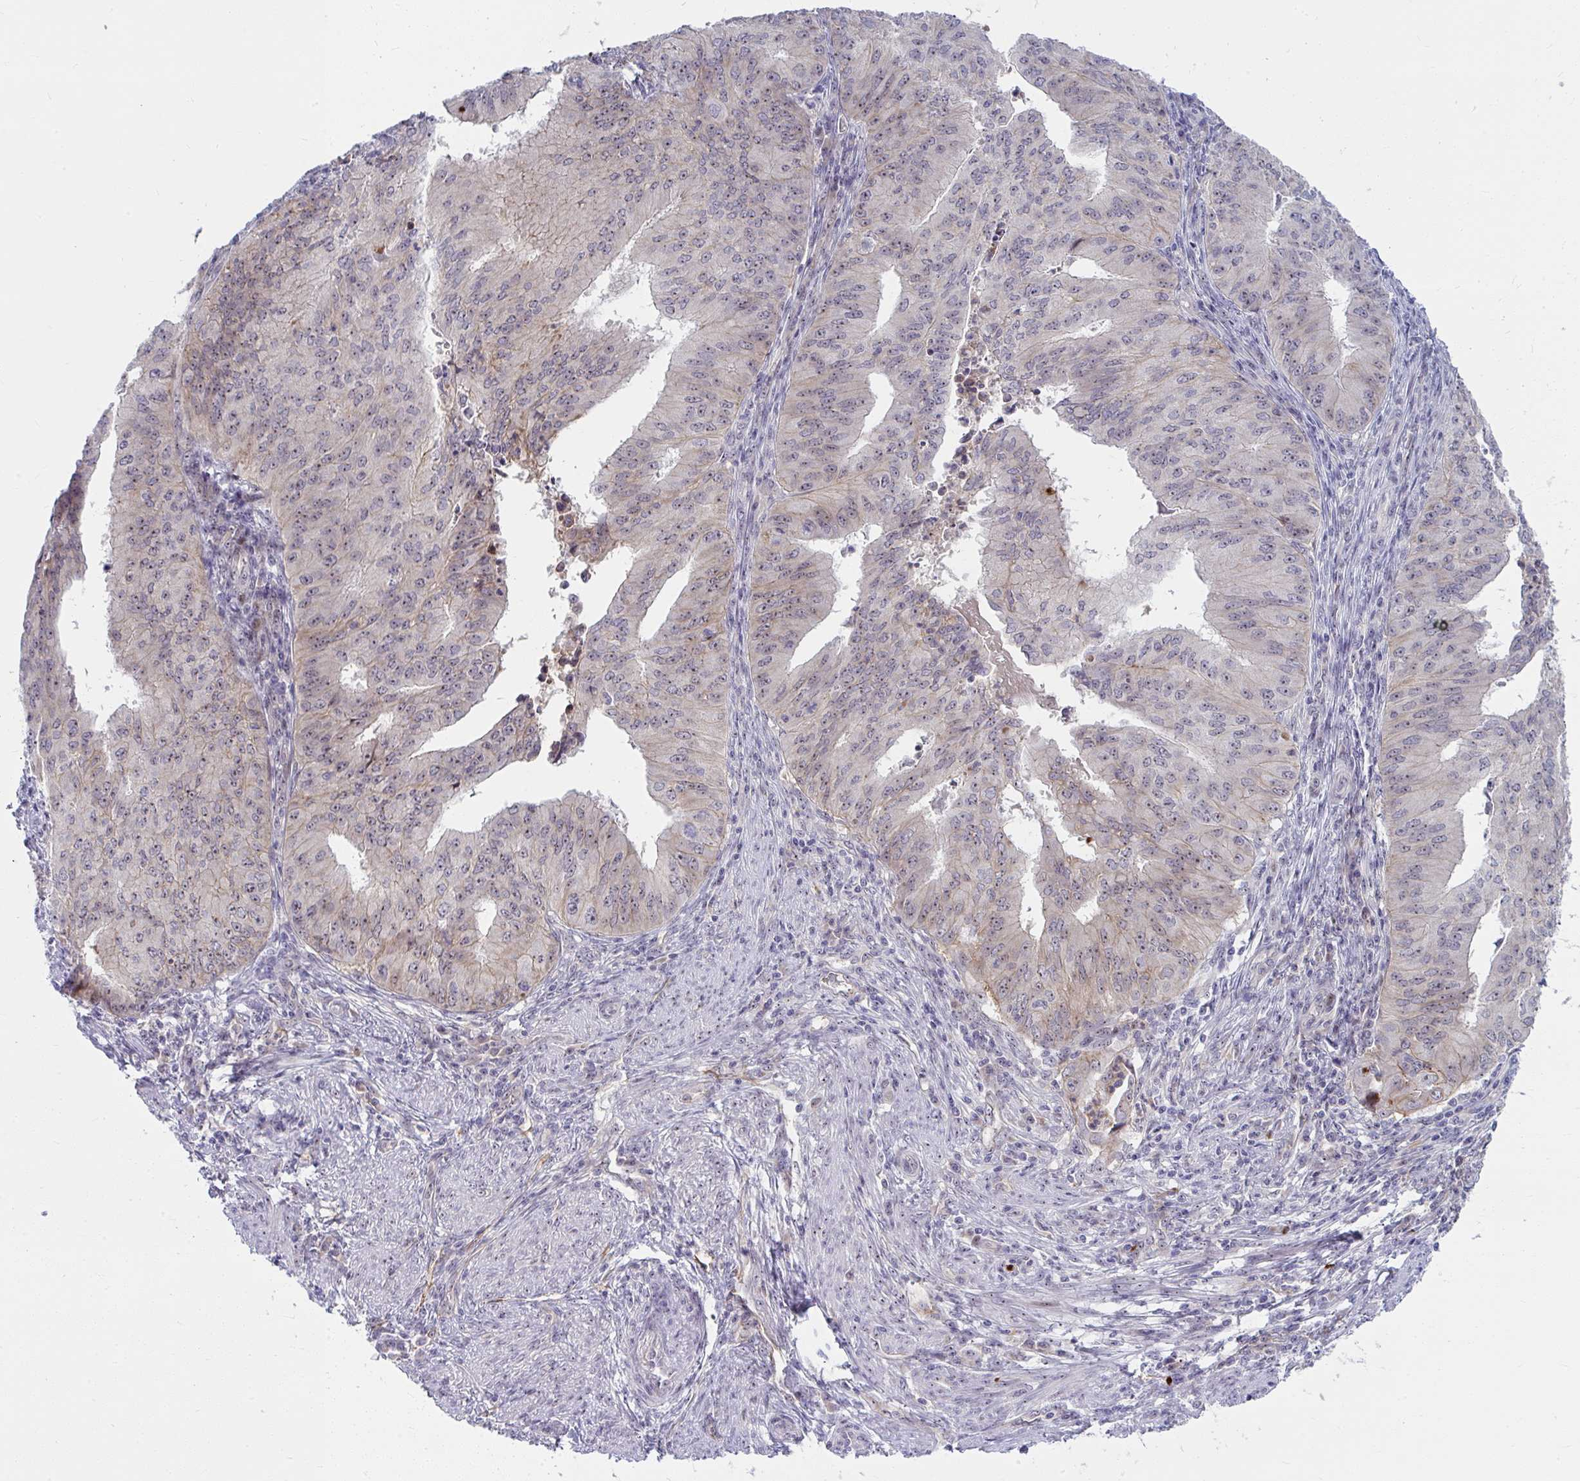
{"staining": {"intensity": "weak", "quantity": "25%-75%", "location": "nuclear"}, "tissue": "endometrial cancer", "cell_type": "Tumor cells", "image_type": "cancer", "snomed": [{"axis": "morphology", "description": "Adenocarcinoma, NOS"}, {"axis": "topography", "description": "Endometrium"}], "caption": "Endometrial adenocarcinoma stained with a protein marker shows weak staining in tumor cells.", "gene": "MUS81", "patient": {"sex": "female", "age": 50}}